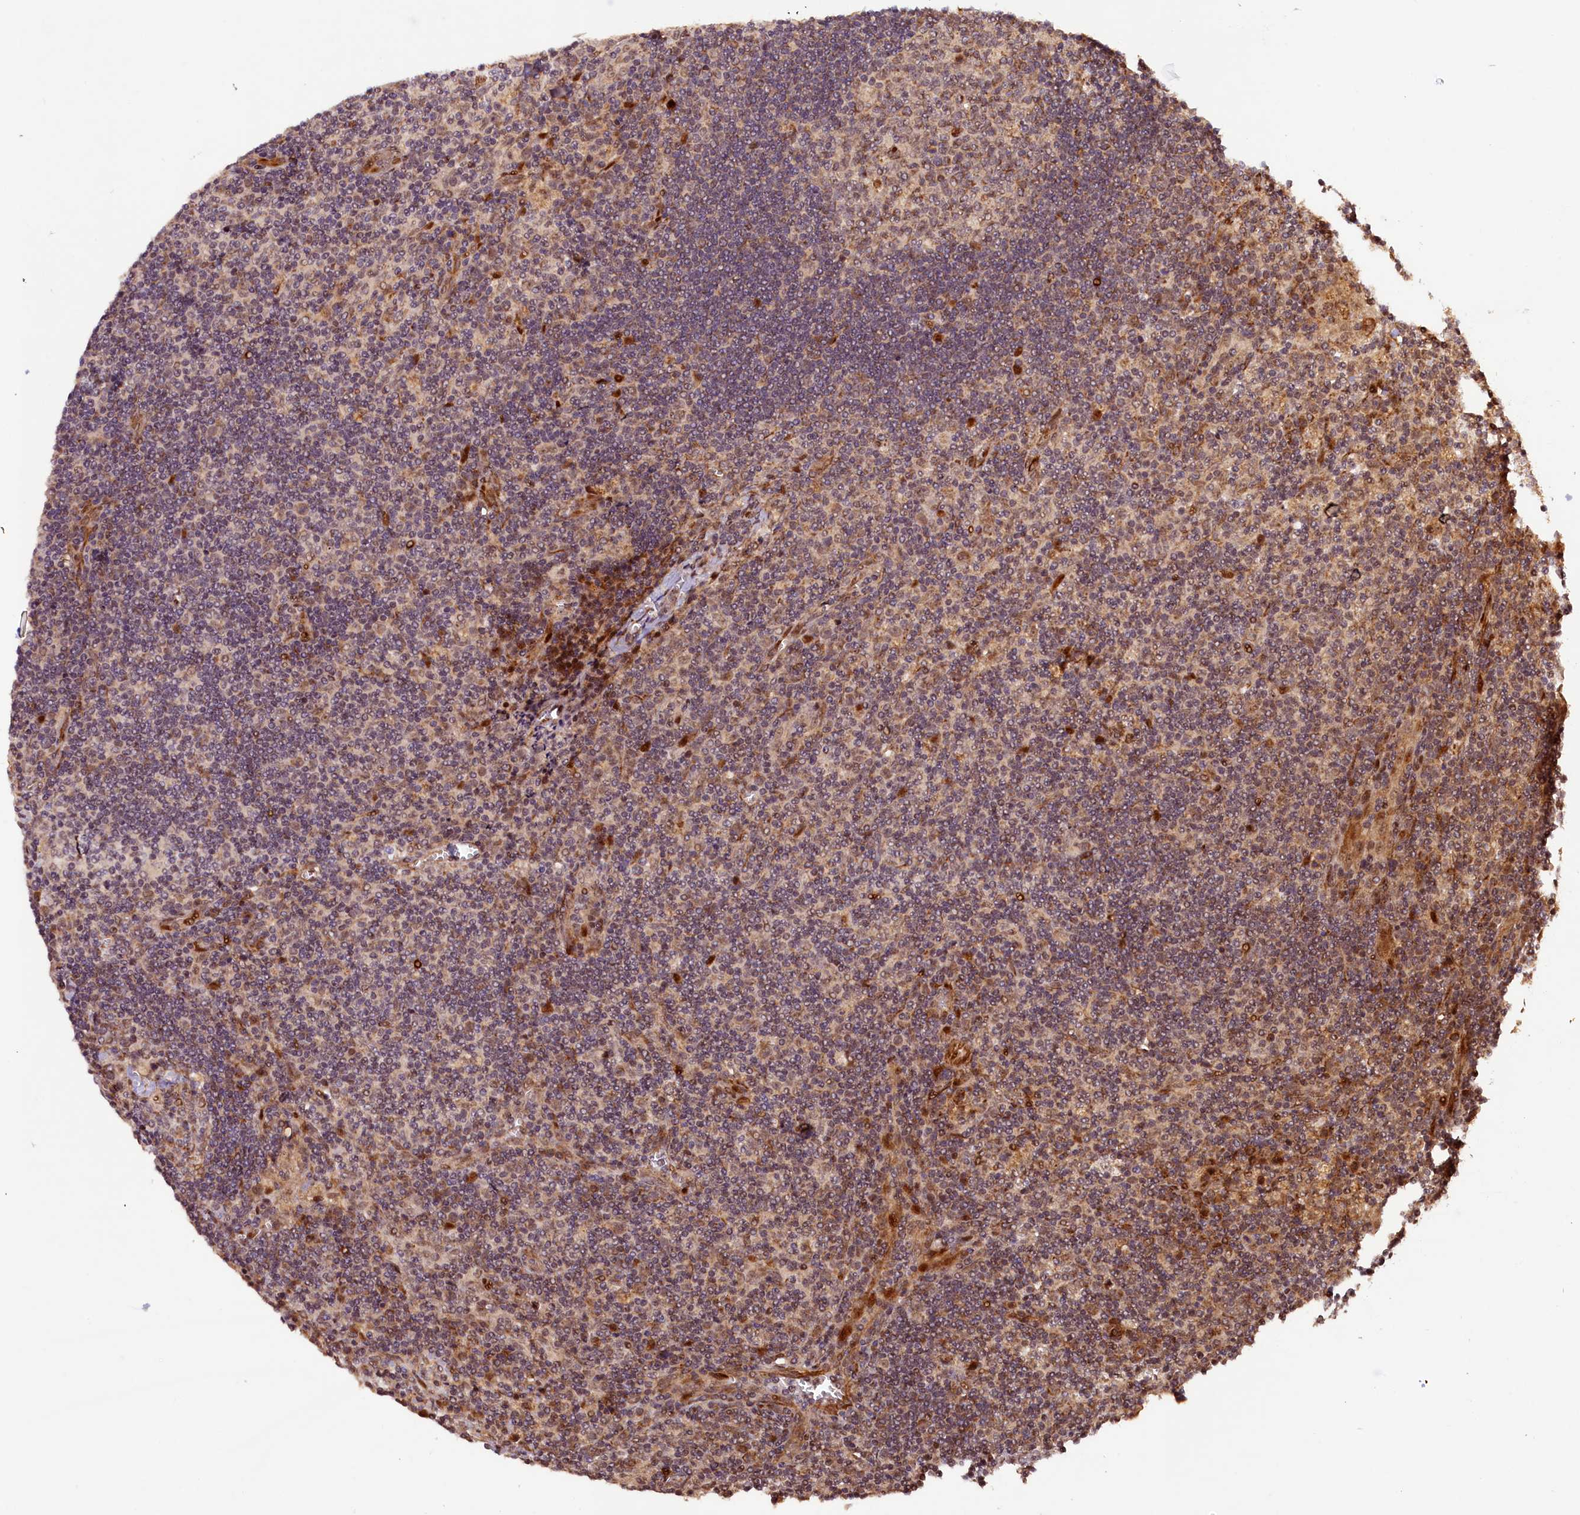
{"staining": {"intensity": "moderate", "quantity": ">75%", "location": "cytoplasmic/membranous,nuclear"}, "tissue": "lymph node", "cell_type": "Germinal center cells", "image_type": "normal", "snomed": [{"axis": "morphology", "description": "Normal tissue, NOS"}, {"axis": "topography", "description": "Lymph node"}], "caption": "This image demonstrates IHC staining of benign lymph node, with medium moderate cytoplasmic/membranous,nuclear staining in about >75% of germinal center cells.", "gene": "SHPRH", "patient": {"sex": "male", "age": 58}}